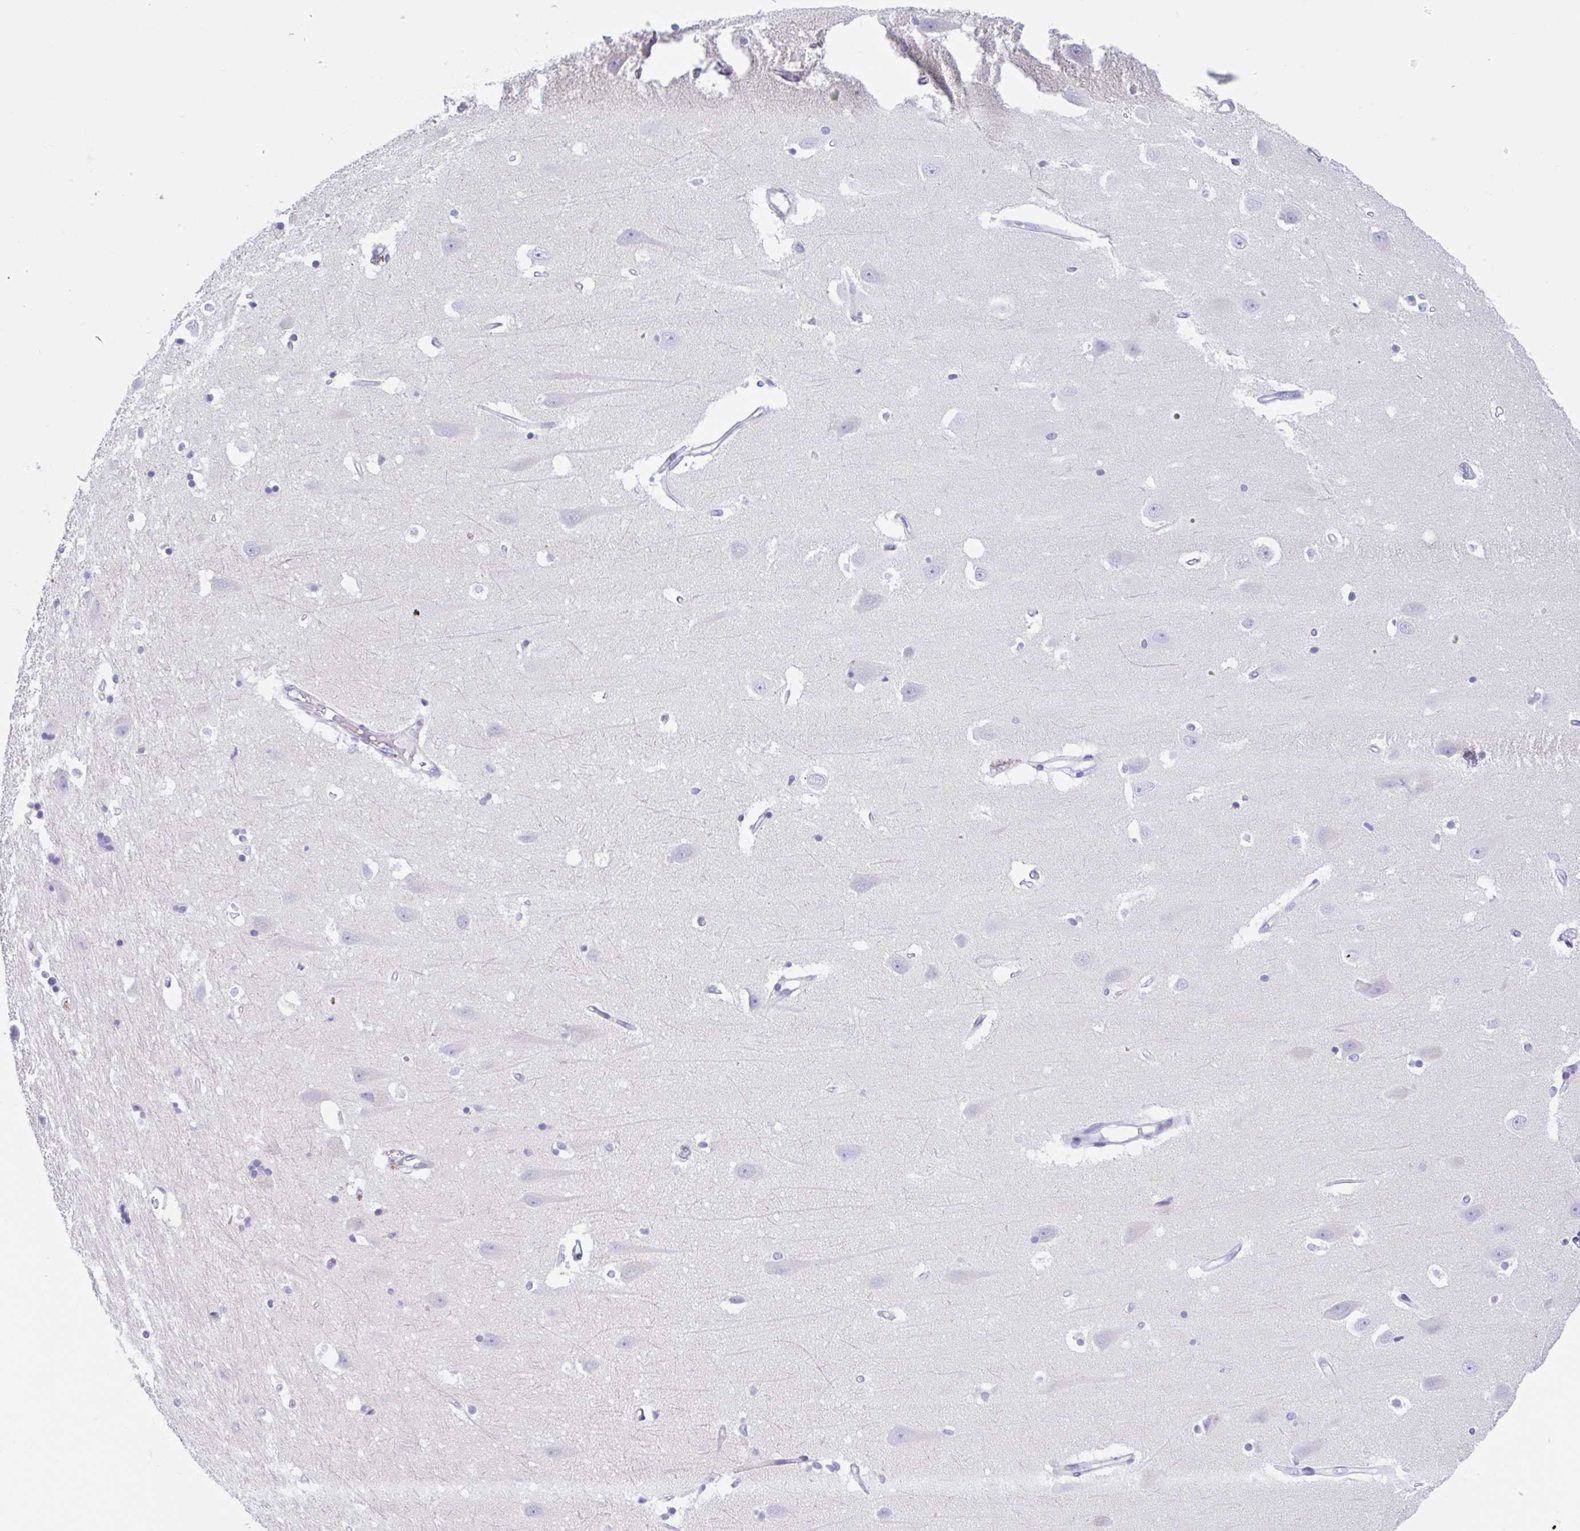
{"staining": {"intensity": "negative", "quantity": "none", "location": "none"}, "tissue": "hippocampus", "cell_type": "Glial cells", "image_type": "normal", "snomed": [{"axis": "morphology", "description": "Normal tissue, NOS"}, {"axis": "topography", "description": "Hippocampus"}], "caption": "This is an IHC image of unremarkable human hippocampus. There is no positivity in glial cells.", "gene": "OR6N2", "patient": {"sex": "male", "age": 63}}